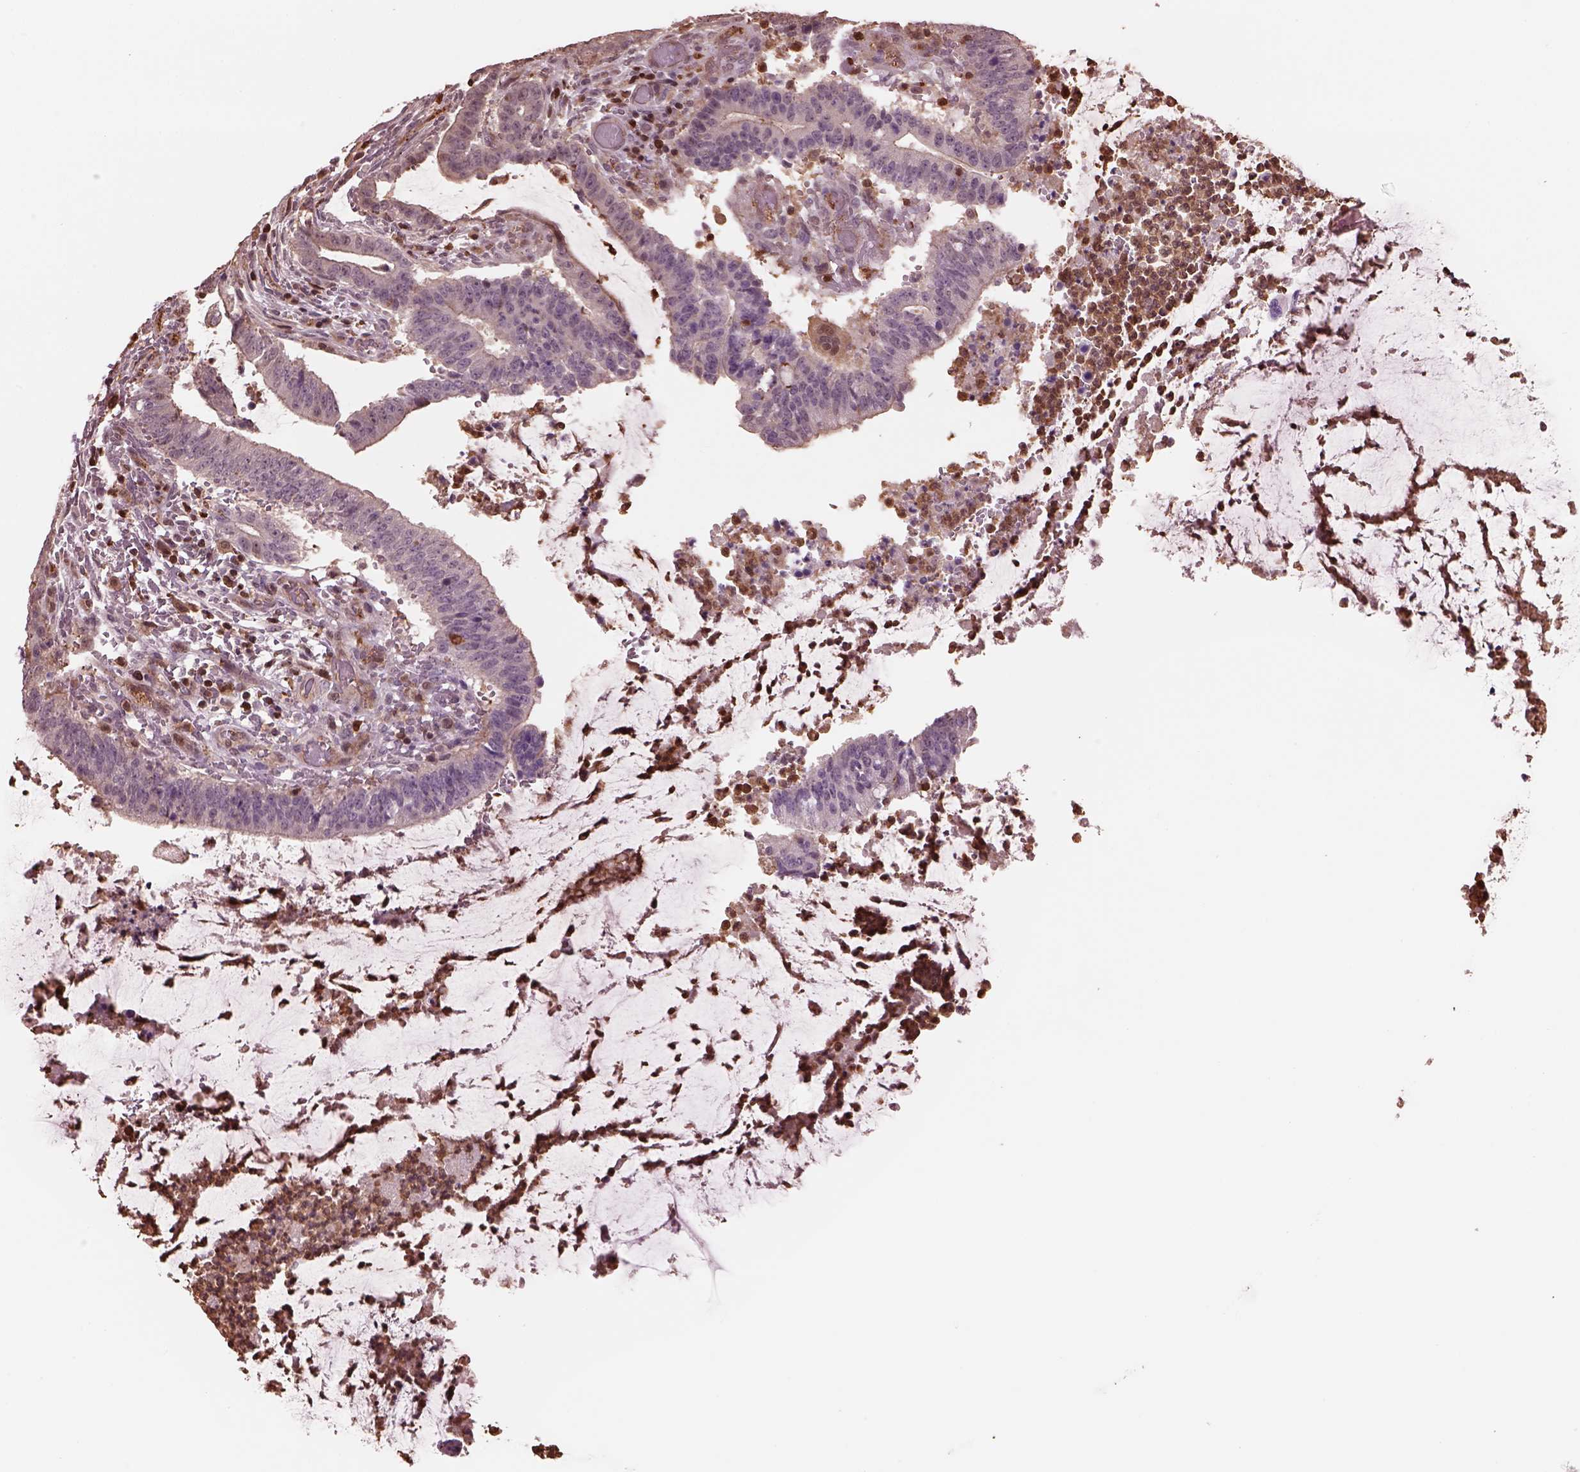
{"staining": {"intensity": "weak", "quantity": ">75%", "location": "cytoplasmic/membranous"}, "tissue": "colorectal cancer", "cell_type": "Tumor cells", "image_type": "cancer", "snomed": [{"axis": "morphology", "description": "Adenocarcinoma, NOS"}, {"axis": "topography", "description": "Colon"}], "caption": "Protein expression by immunohistochemistry (IHC) displays weak cytoplasmic/membranous staining in about >75% of tumor cells in colorectal adenocarcinoma.", "gene": "IL31RA", "patient": {"sex": "female", "age": 43}}